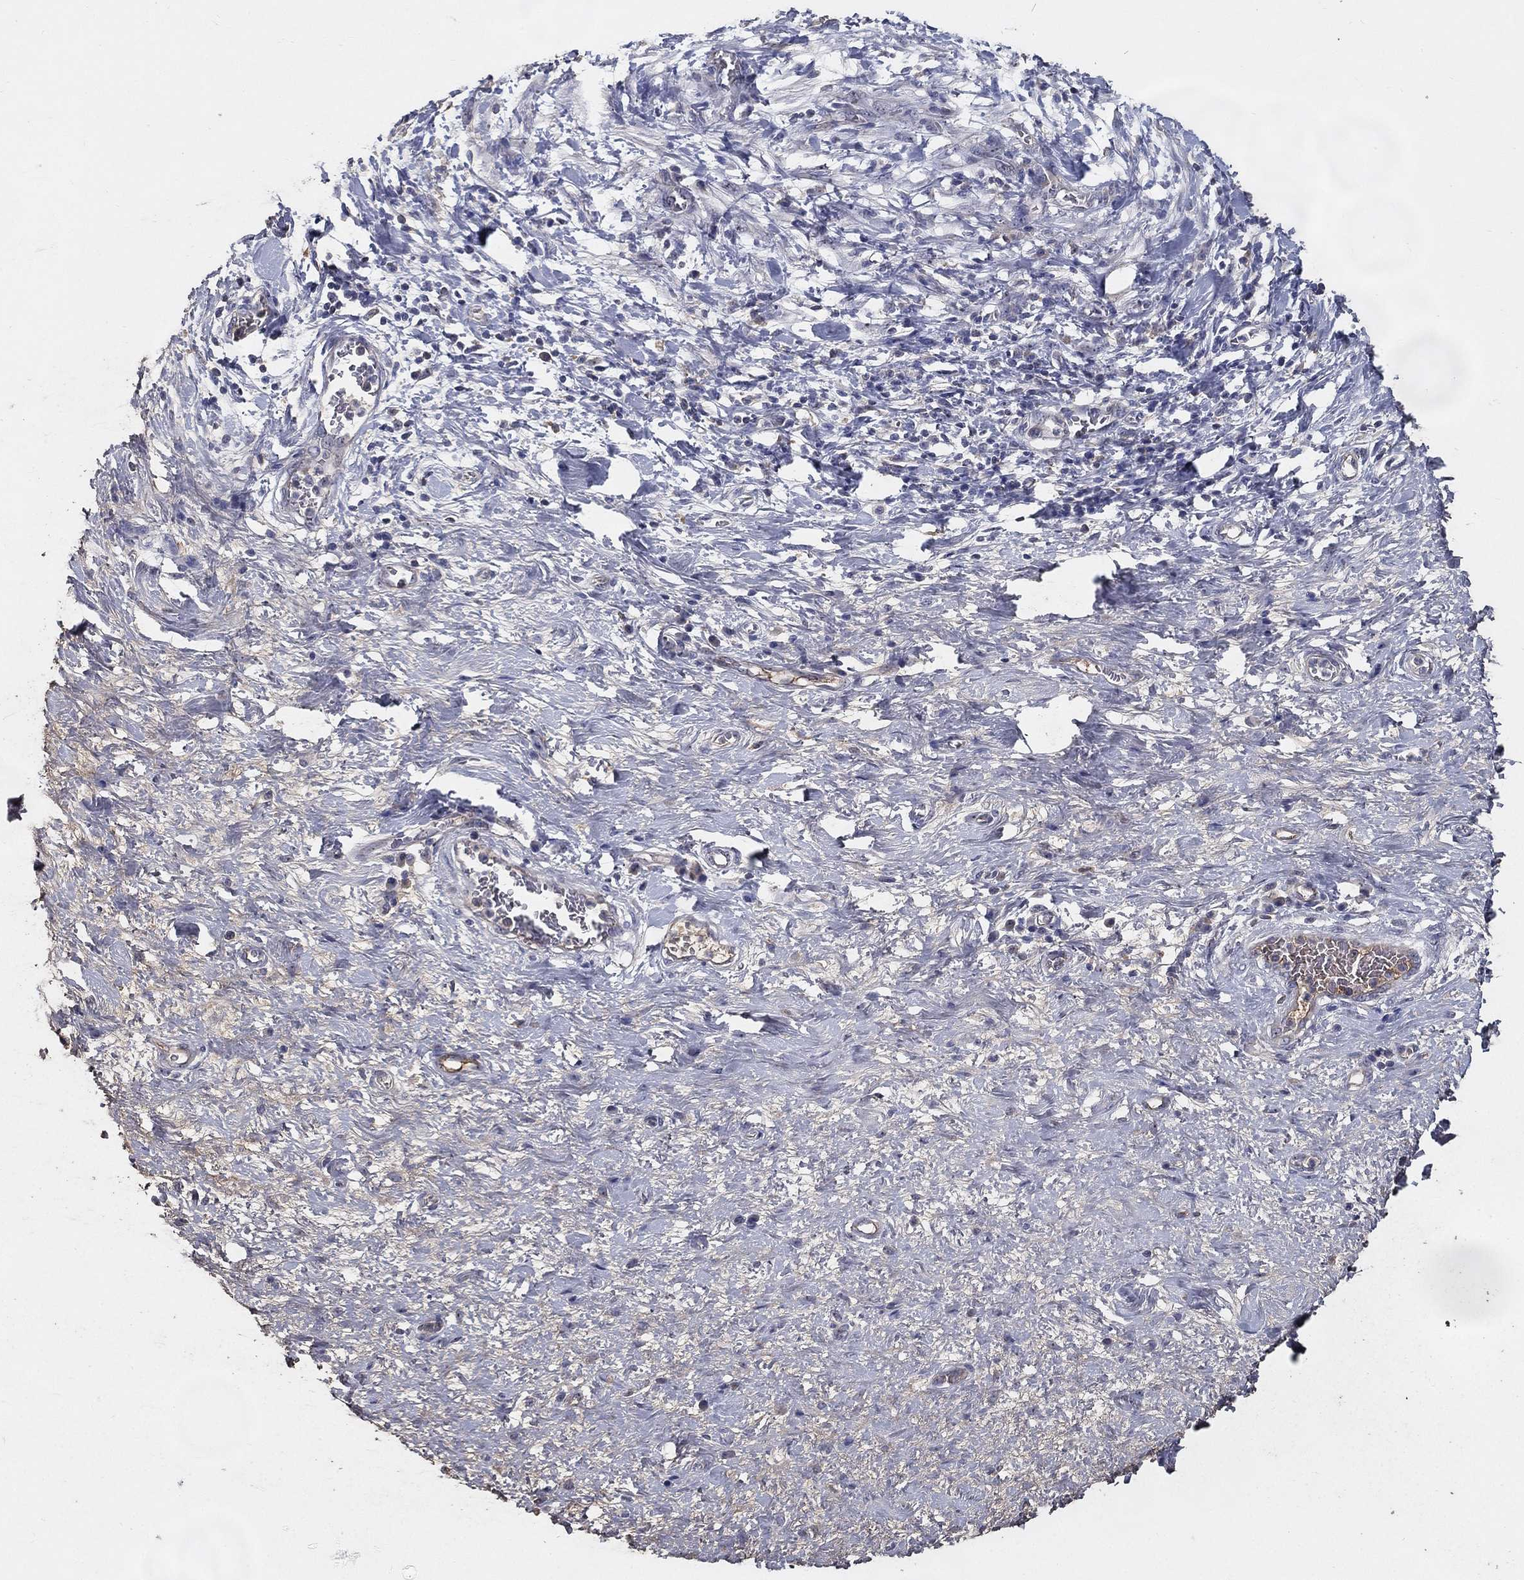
{"staining": {"intensity": "negative", "quantity": "none", "location": "none"}, "tissue": "stomach cancer", "cell_type": "Tumor cells", "image_type": "cancer", "snomed": [{"axis": "morphology", "description": "Normal tissue, NOS"}, {"axis": "morphology", "description": "Adenocarcinoma, NOS"}, {"axis": "topography", "description": "Stomach"}], "caption": "IHC image of neoplastic tissue: adenocarcinoma (stomach) stained with DAB displays no significant protein positivity in tumor cells.", "gene": "EFNA1", "patient": {"sex": "female", "age": 64}}